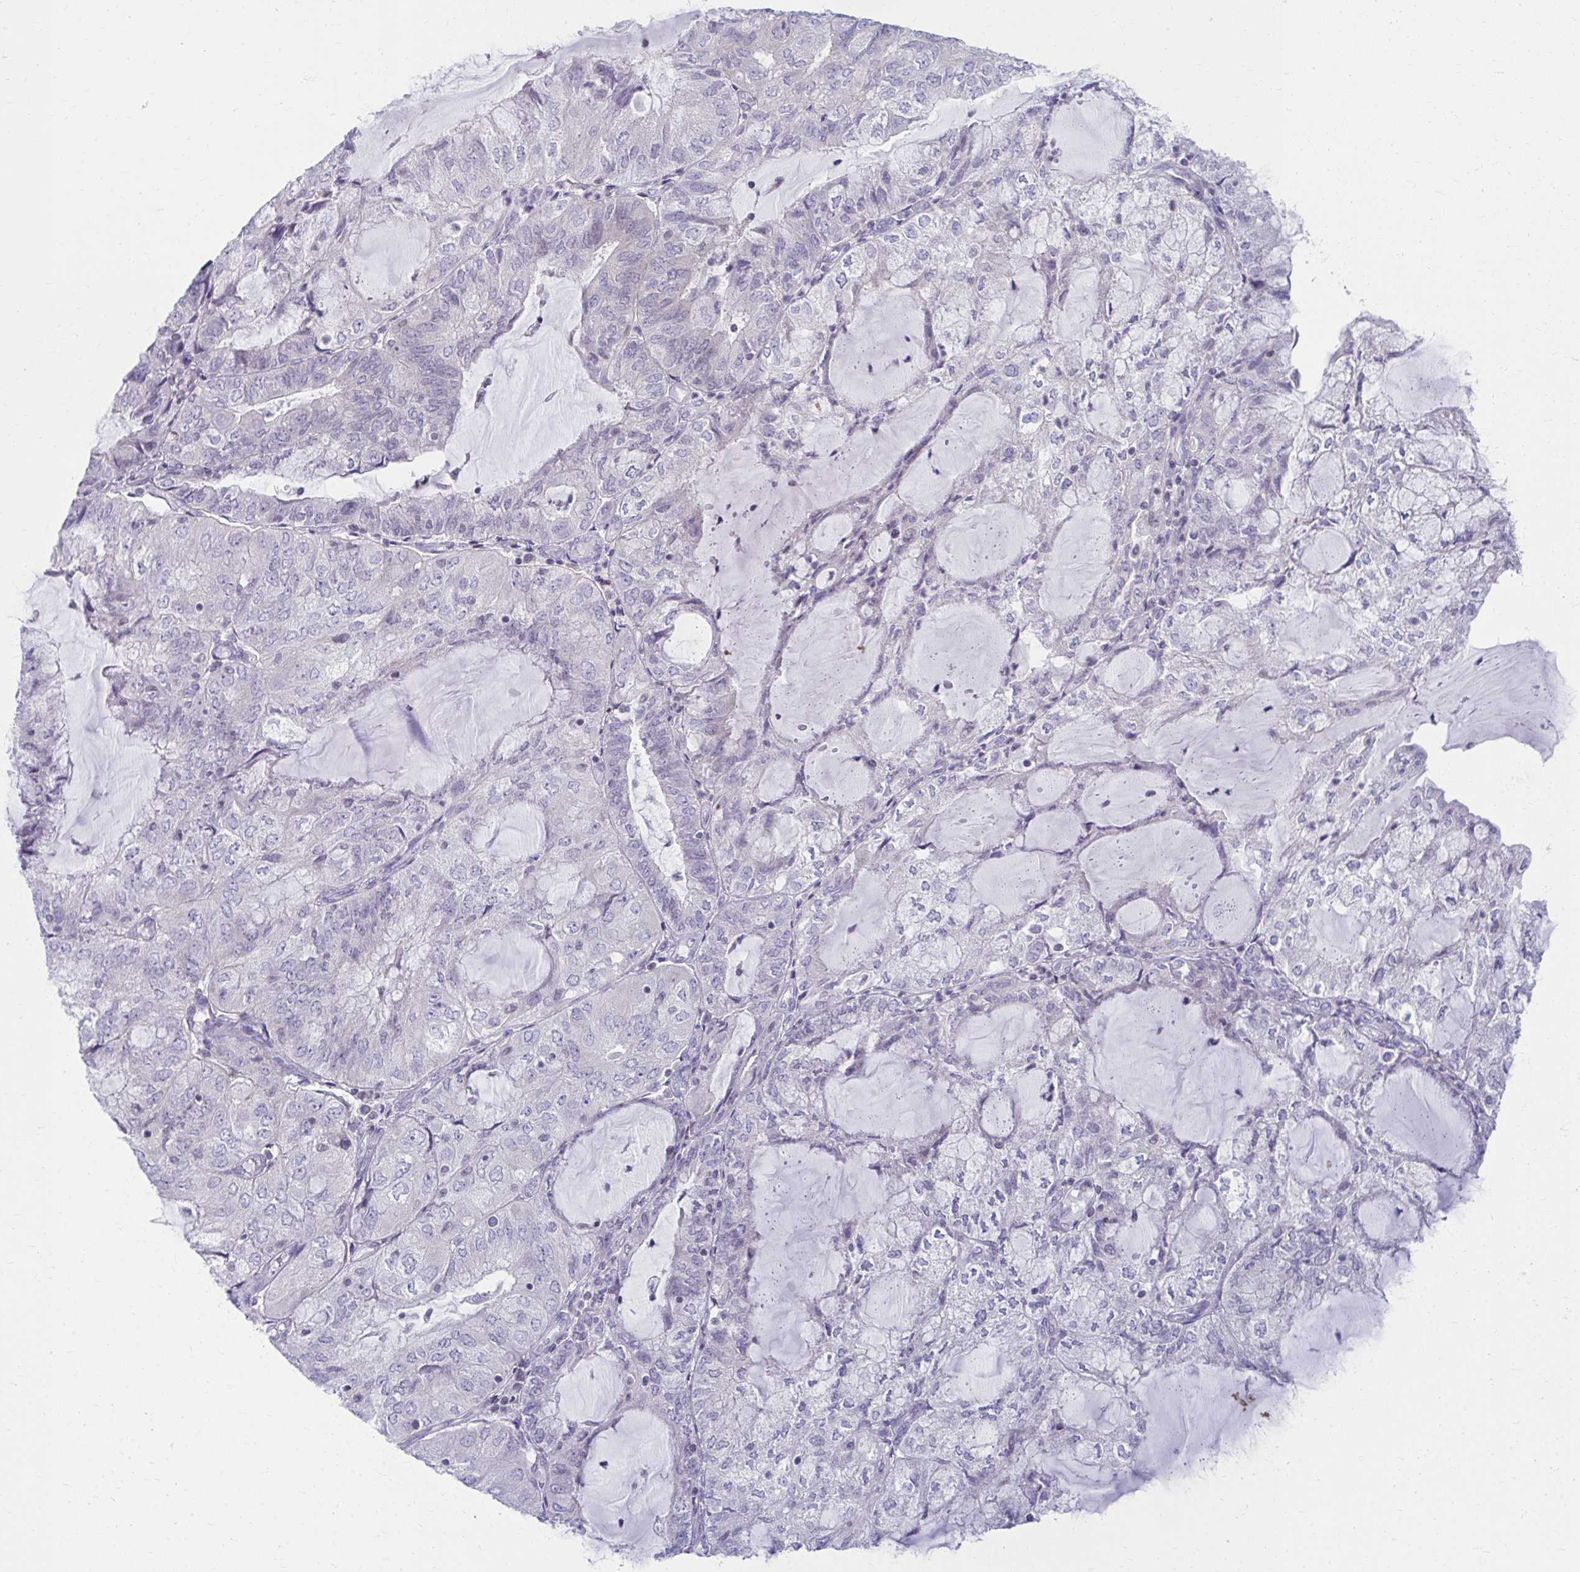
{"staining": {"intensity": "negative", "quantity": "none", "location": "none"}, "tissue": "endometrial cancer", "cell_type": "Tumor cells", "image_type": "cancer", "snomed": [{"axis": "morphology", "description": "Adenocarcinoma, NOS"}, {"axis": "topography", "description": "Endometrium"}], "caption": "Immunohistochemistry micrograph of endometrial adenocarcinoma stained for a protein (brown), which exhibits no staining in tumor cells.", "gene": "OR7A5", "patient": {"sex": "female", "age": 81}}